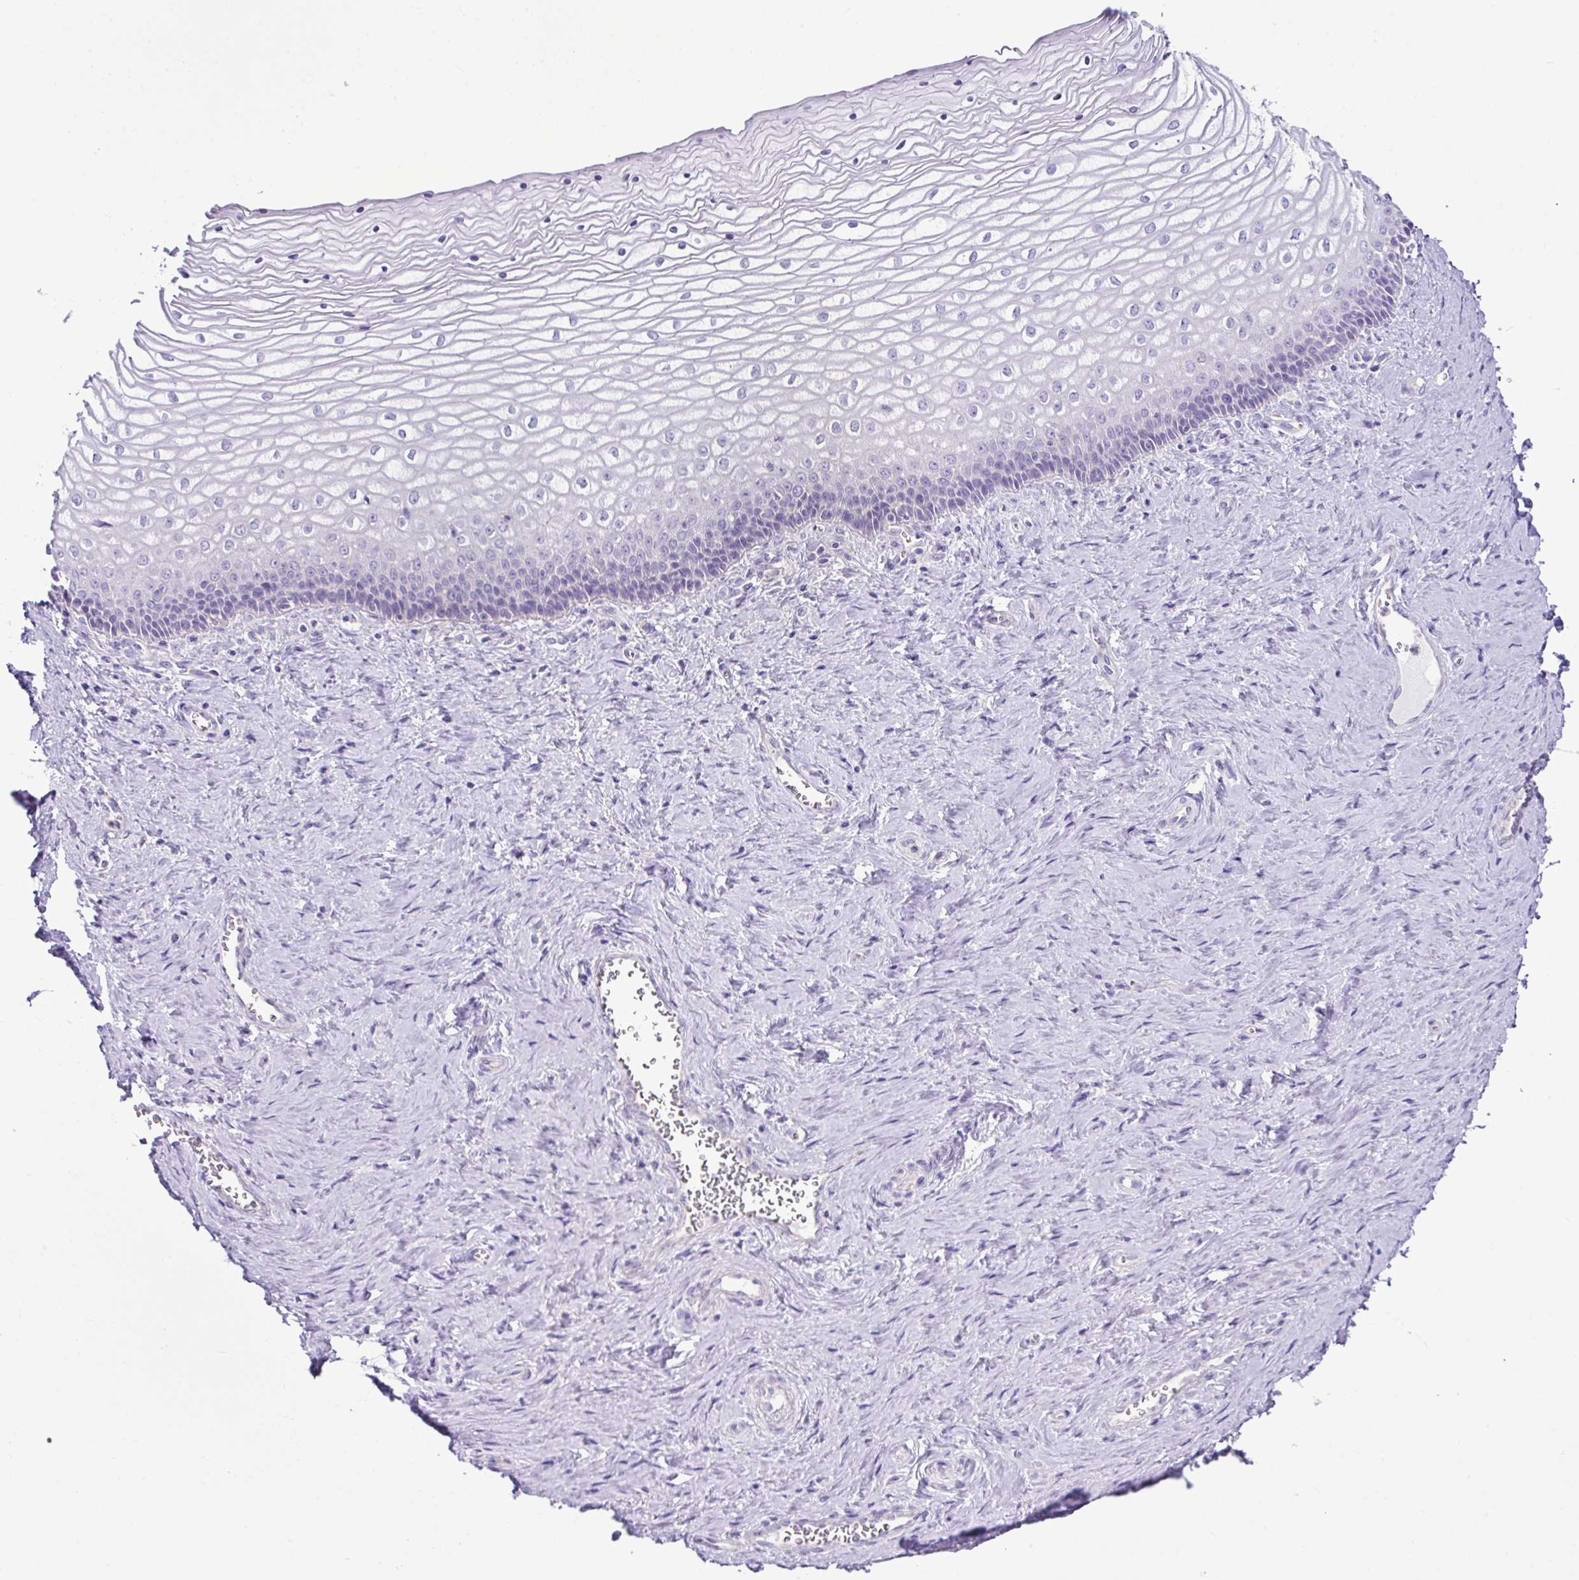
{"staining": {"intensity": "negative", "quantity": "none", "location": "none"}, "tissue": "vagina", "cell_type": "Squamous epithelial cells", "image_type": "normal", "snomed": [{"axis": "morphology", "description": "Normal tissue, NOS"}, {"axis": "topography", "description": "Vagina"}], "caption": "Squamous epithelial cells are negative for protein expression in unremarkable human vagina. (DAB (3,3'-diaminobenzidine) immunohistochemistry, high magnification).", "gene": "D2HGDH", "patient": {"sex": "female", "age": 45}}